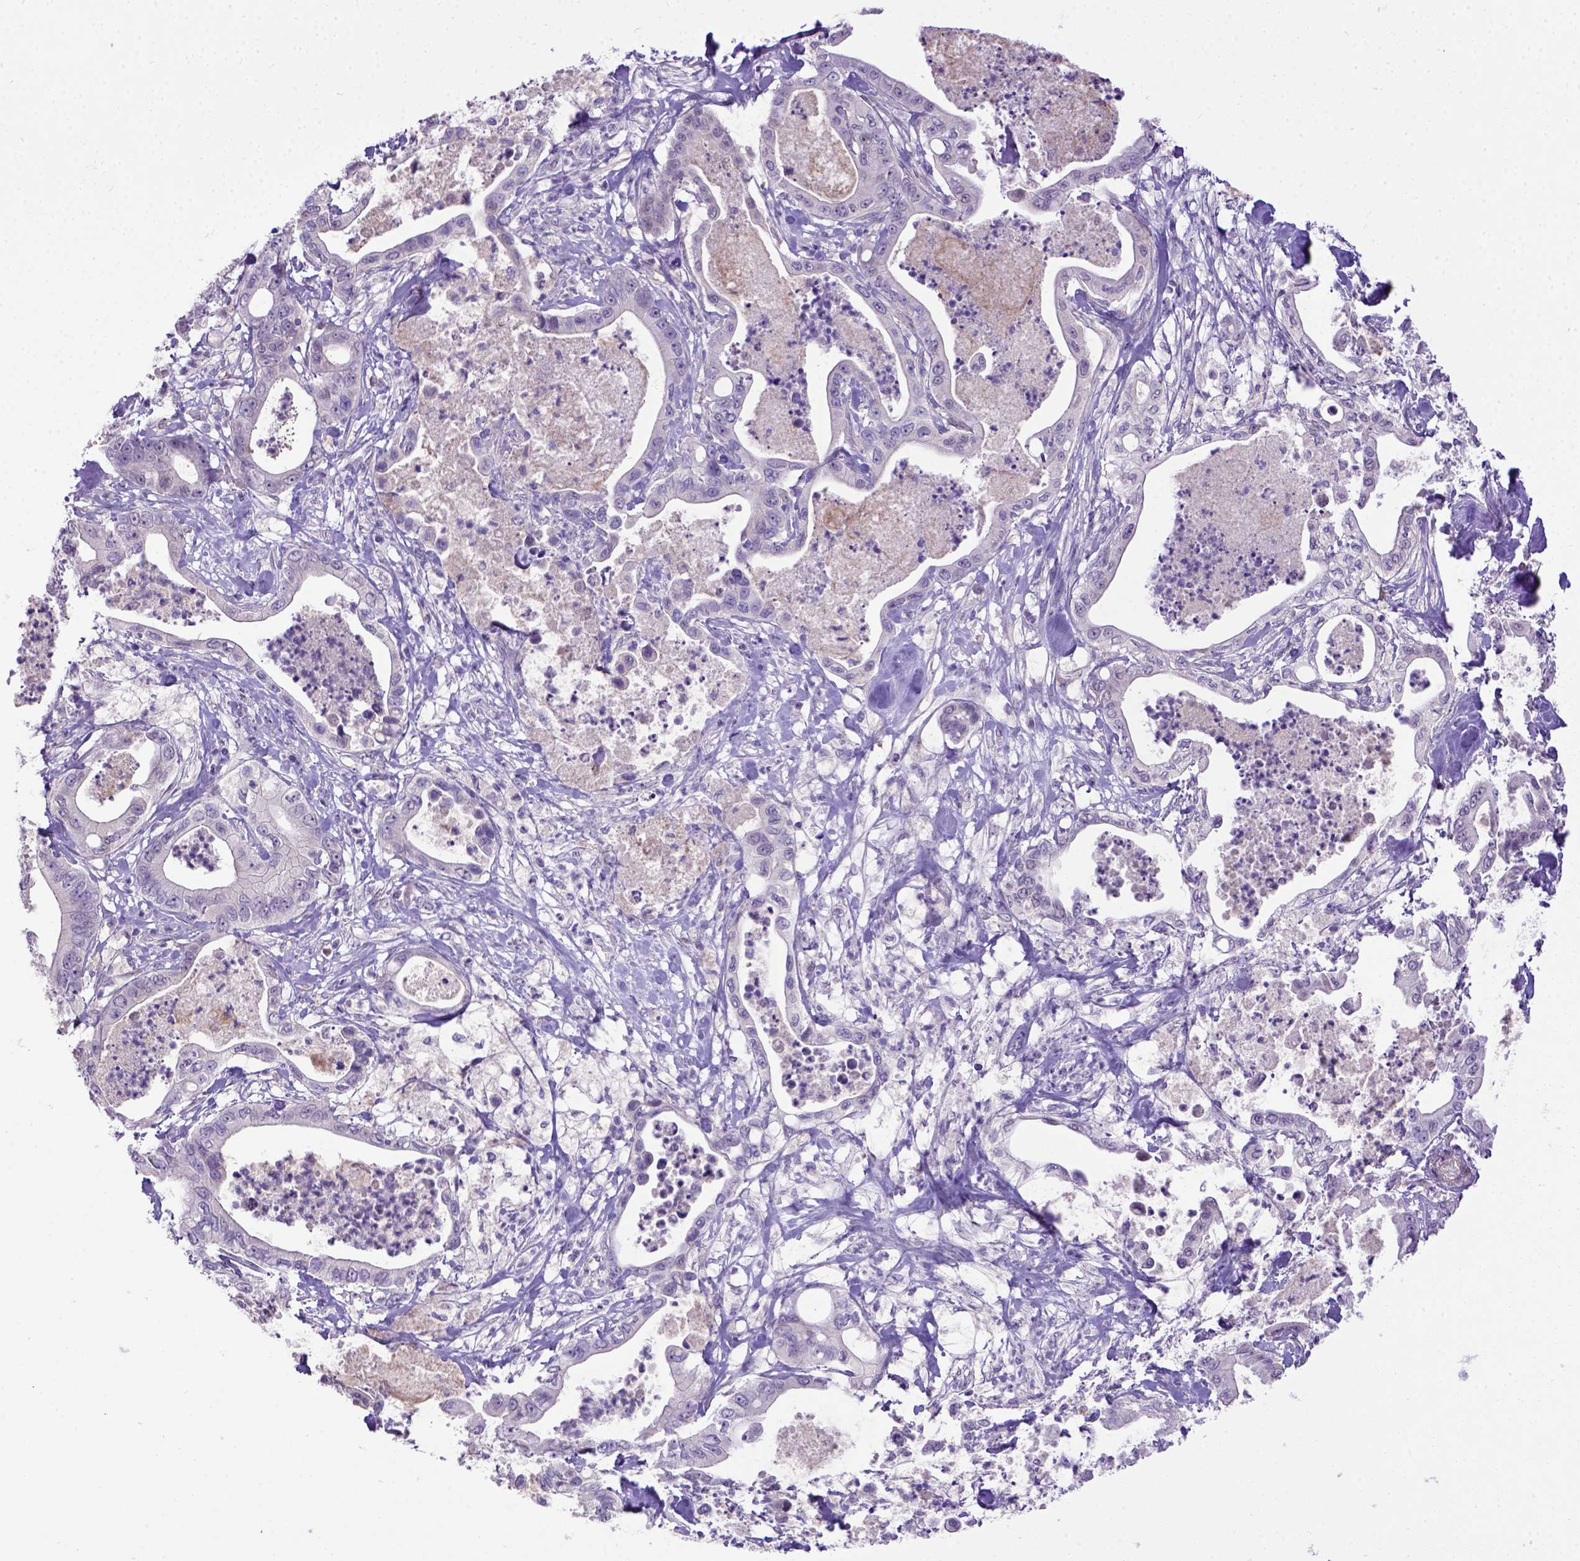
{"staining": {"intensity": "negative", "quantity": "none", "location": "none"}, "tissue": "pancreatic cancer", "cell_type": "Tumor cells", "image_type": "cancer", "snomed": [{"axis": "morphology", "description": "Adenocarcinoma, NOS"}, {"axis": "topography", "description": "Pancreas"}], "caption": "This is a photomicrograph of immunohistochemistry (IHC) staining of pancreatic cancer (adenocarcinoma), which shows no staining in tumor cells. (IHC, brightfield microscopy, high magnification).", "gene": "BTN1A1", "patient": {"sex": "male", "age": 71}}